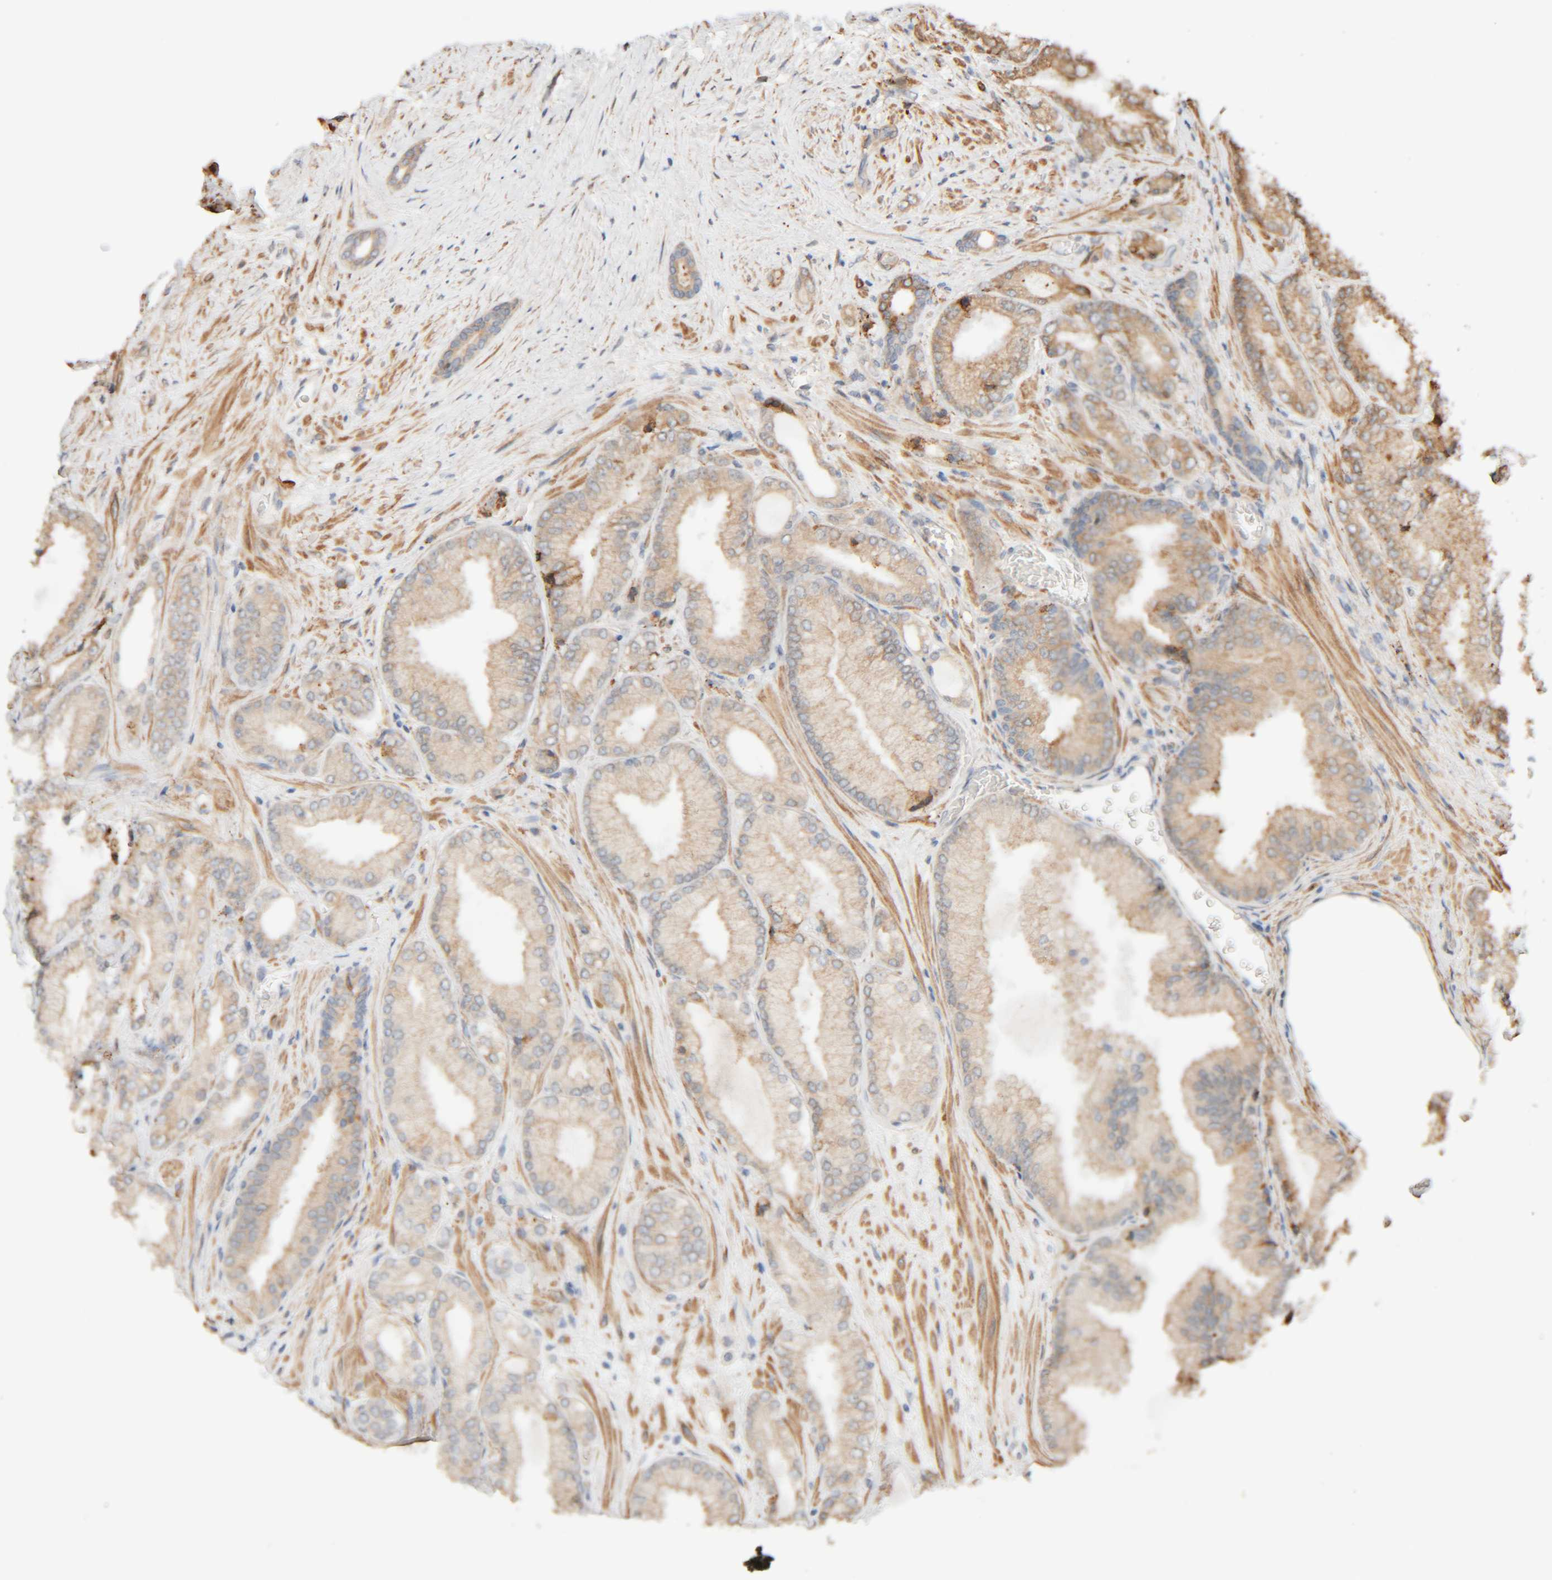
{"staining": {"intensity": "moderate", "quantity": "<25%", "location": "cytoplasmic/membranous"}, "tissue": "prostate cancer", "cell_type": "Tumor cells", "image_type": "cancer", "snomed": [{"axis": "morphology", "description": "Adenocarcinoma, Low grade"}, {"axis": "topography", "description": "Prostate"}], "caption": "Immunohistochemical staining of prostate cancer (adenocarcinoma (low-grade)) displays low levels of moderate cytoplasmic/membranous protein positivity in about <25% of tumor cells.", "gene": "INTS1", "patient": {"sex": "male", "age": 65}}